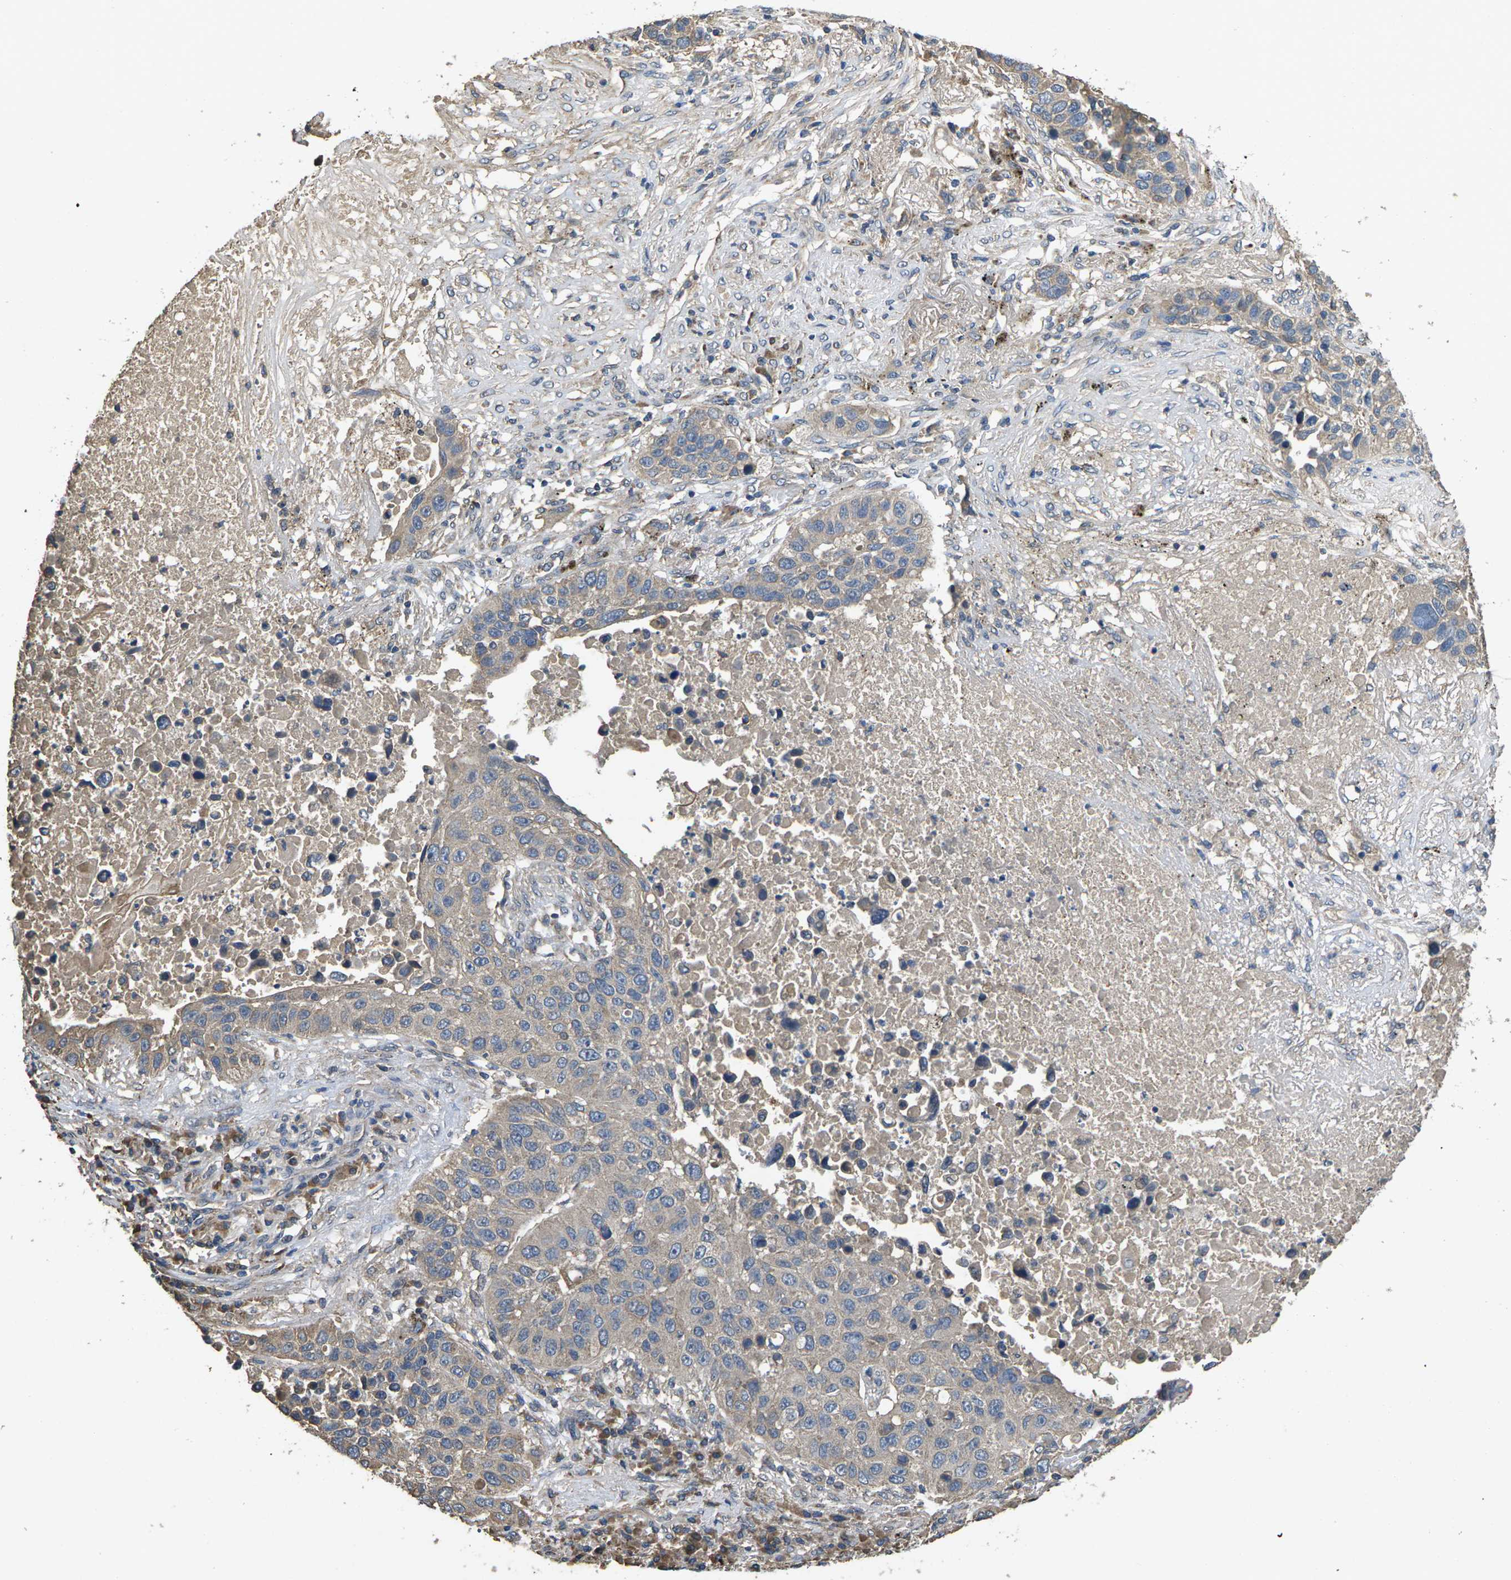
{"staining": {"intensity": "weak", "quantity": "<25%", "location": "cytoplasmic/membranous"}, "tissue": "lung cancer", "cell_type": "Tumor cells", "image_type": "cancer", "snomed": [{"axis": "morphology", "description": "Squamous cell carcinoma, NOS"}, {"axis": "topography", "description": "Lung"}], "caption": "This is a image of immunohistochemistry (IHC) staining of squamous cell carcinoma (lung), which shows no expression in tumor cells.", "gene": "B4GAT1", "patient": {"sex": "male", "age": 57}}